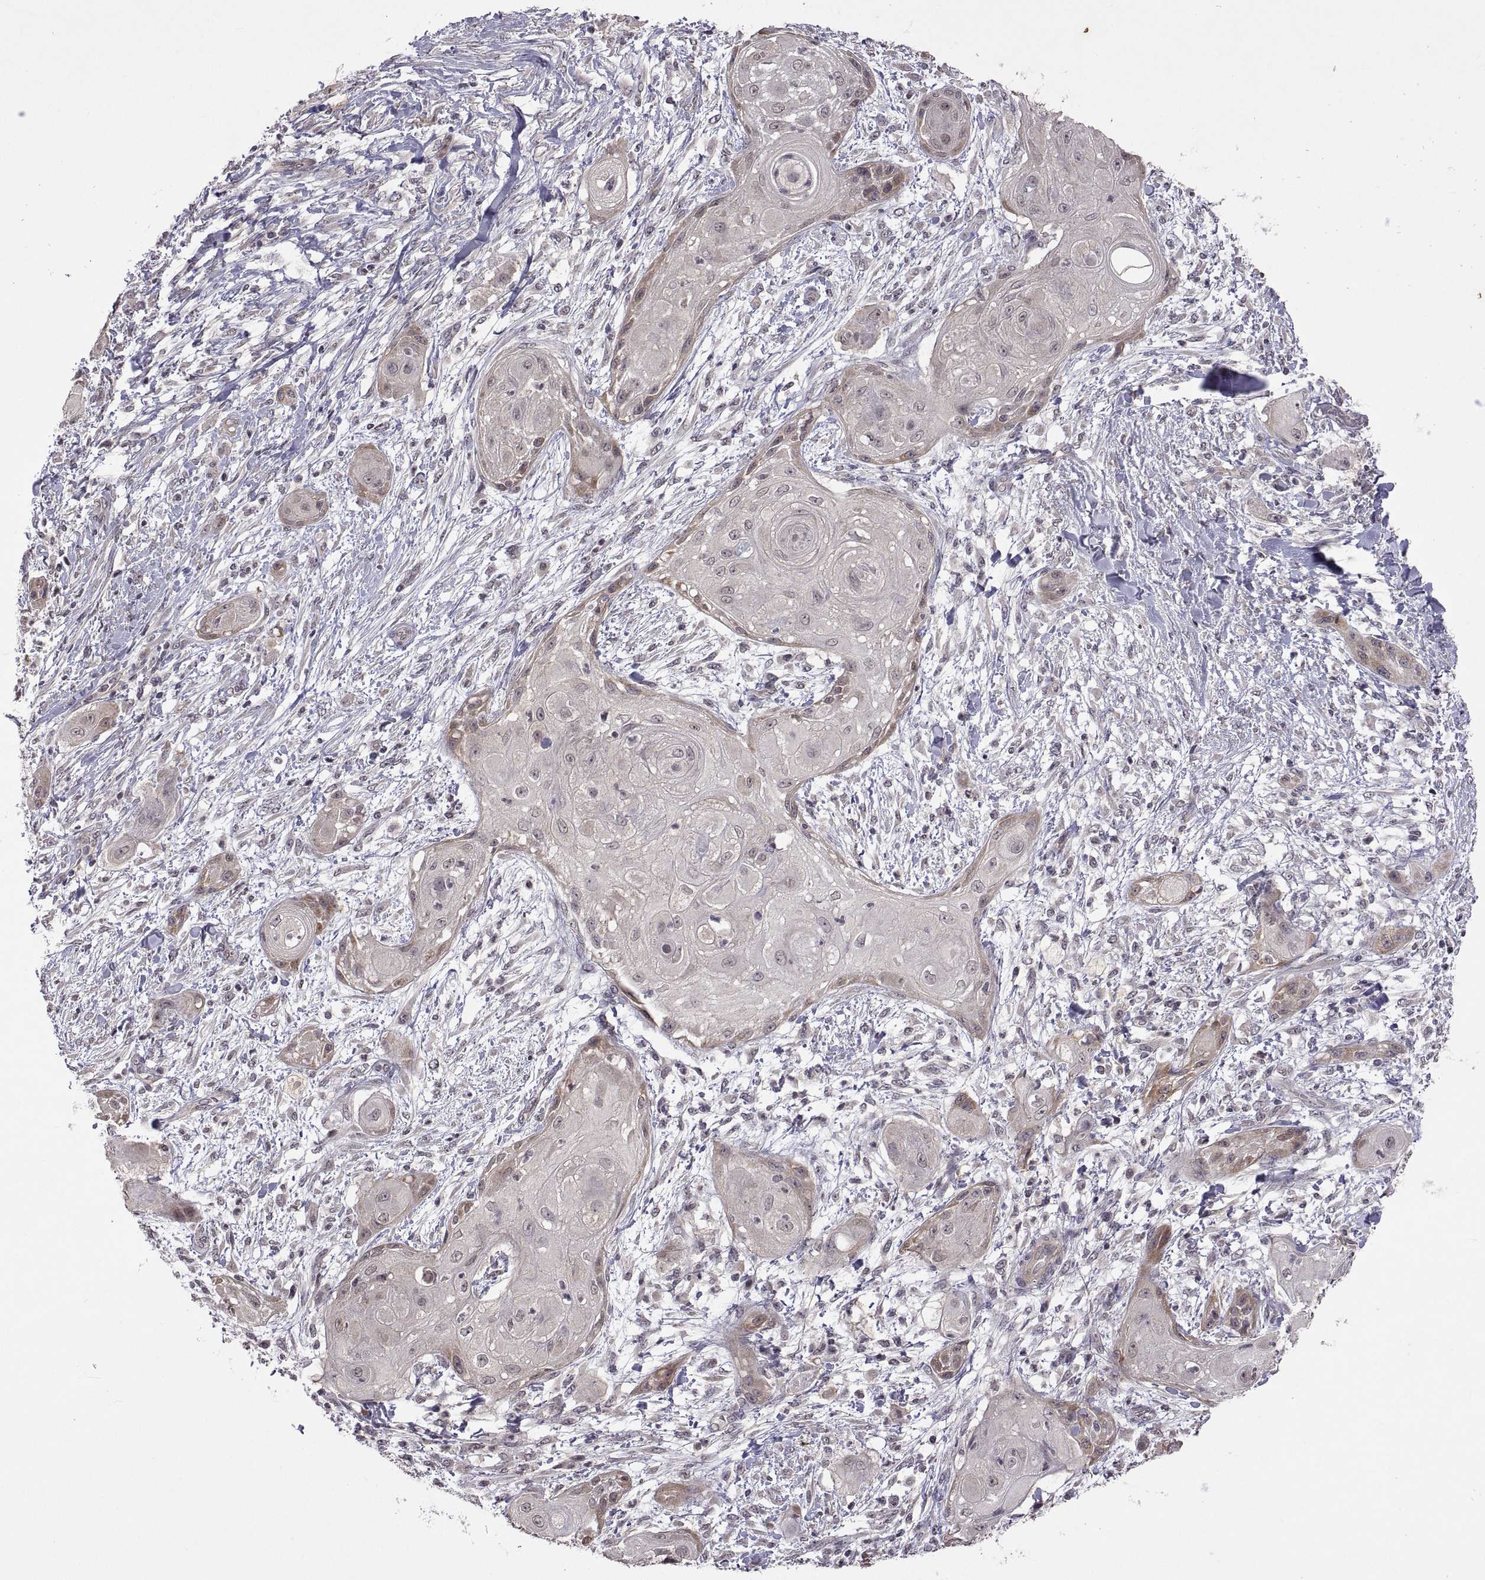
{"staining": {"intensity": "negative", "quantity": "none", "location": "none"}, "tissue": "skin cancer", "cell_type": "Tumor cells", "image_type": "cancer", "snomed": [{"axis": "morphology", "description": "Squamous cell carcinoma, NOS"}, {"axis": "topography", "description": "Skin"}], "caption": "The photomicrograph exhibits no significant expression in tumor cells of skin cancer (squamous cell carcinoma).", "gene": "LAMA1", "patient": {"sex": "male", "age": 62}}